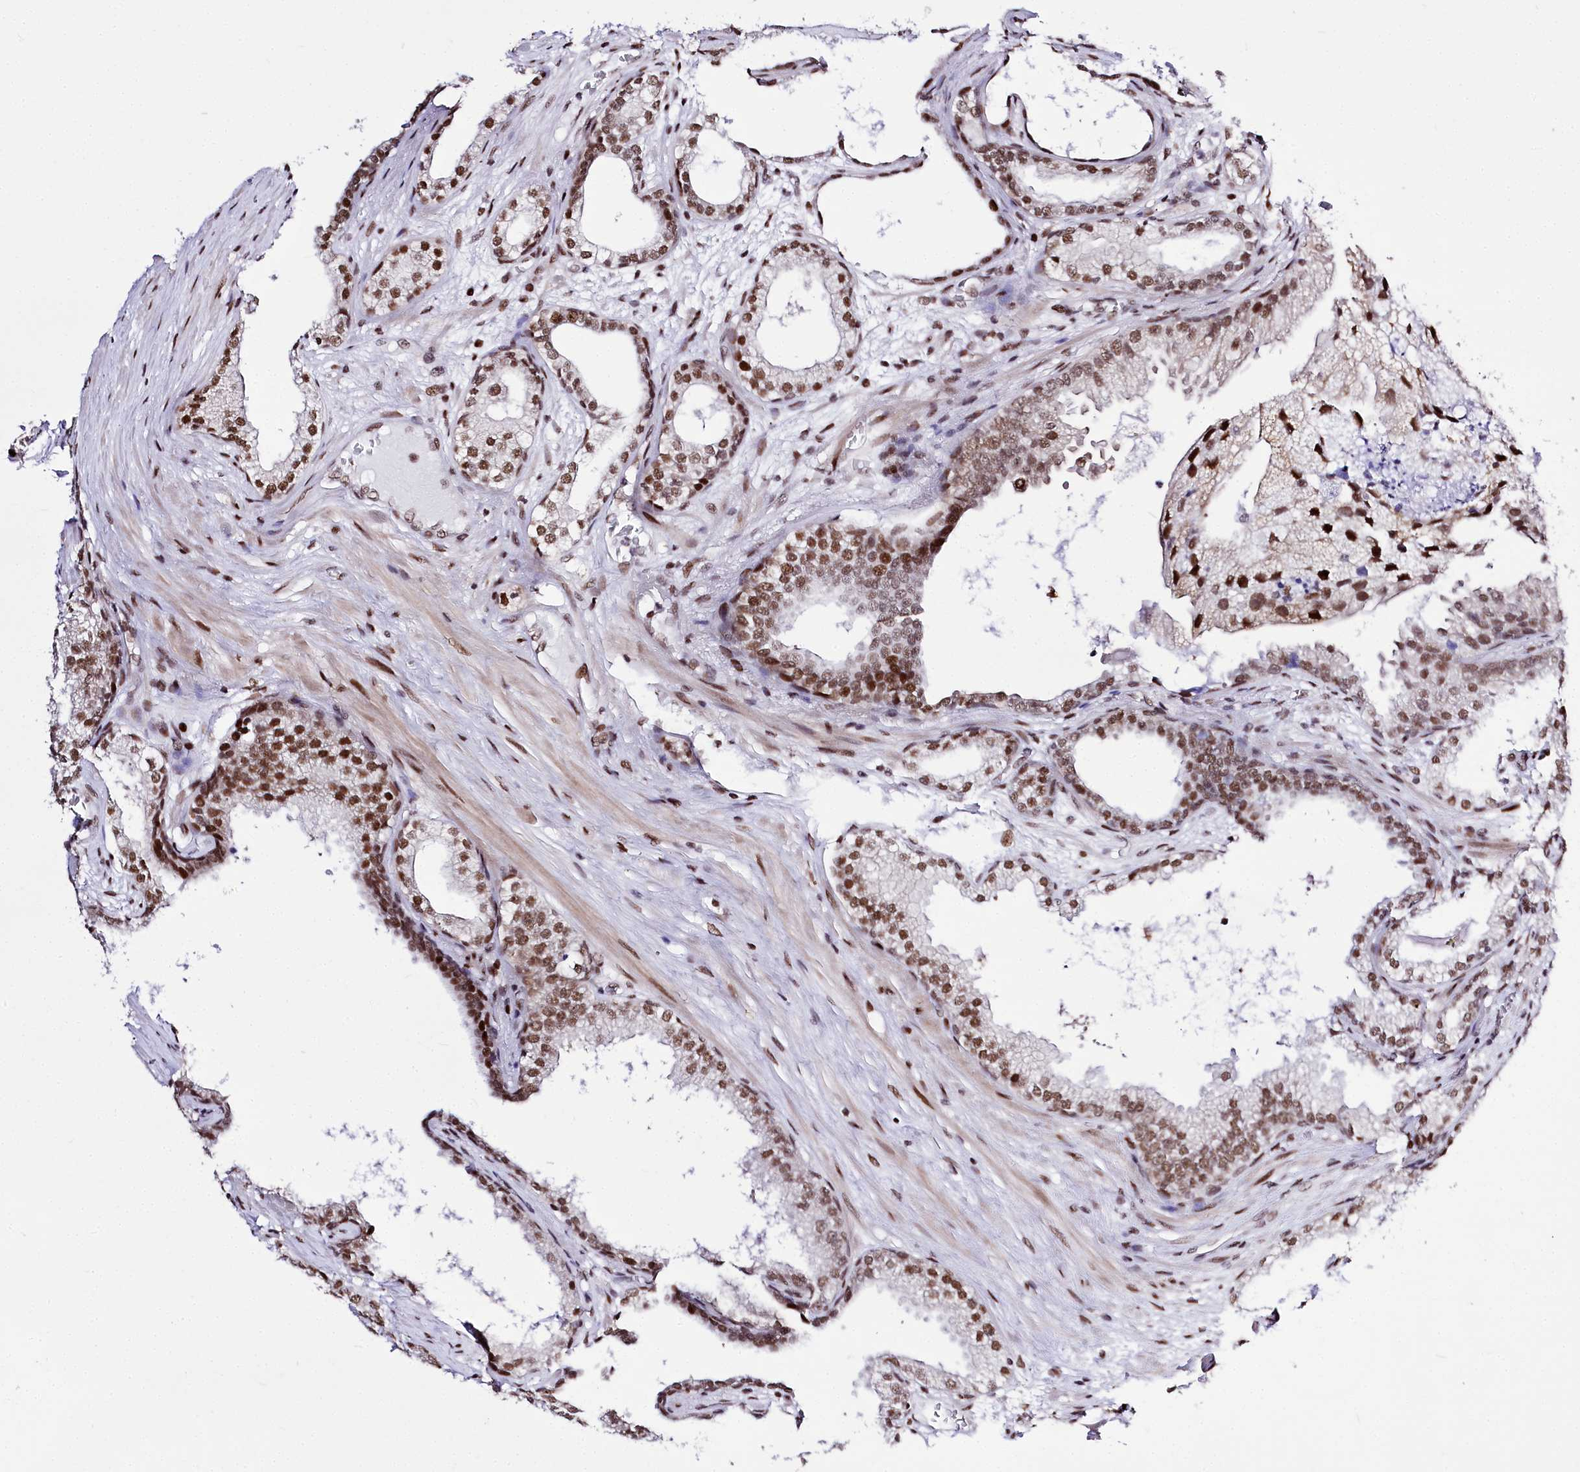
{"staining": {"intensity": "moderate", "quantity": ">75%", "location": "nuclear"}, "tissue": "prostate cancer", "cell_type": "Tumor cells", "image_type": "cancer", "snomed": [{"axis": "morphology", "description": "Adenocarcinoma, High grade"}, {"axis": "topography", "description": "Prostate"}], "caption": "This is a micrograph of IHC staining of prostate cancer, which shows moderate positivity in the nuclear of tumor cells.", "gene": "POU4F3", "patient": {"sex": "male", "age": 69}}